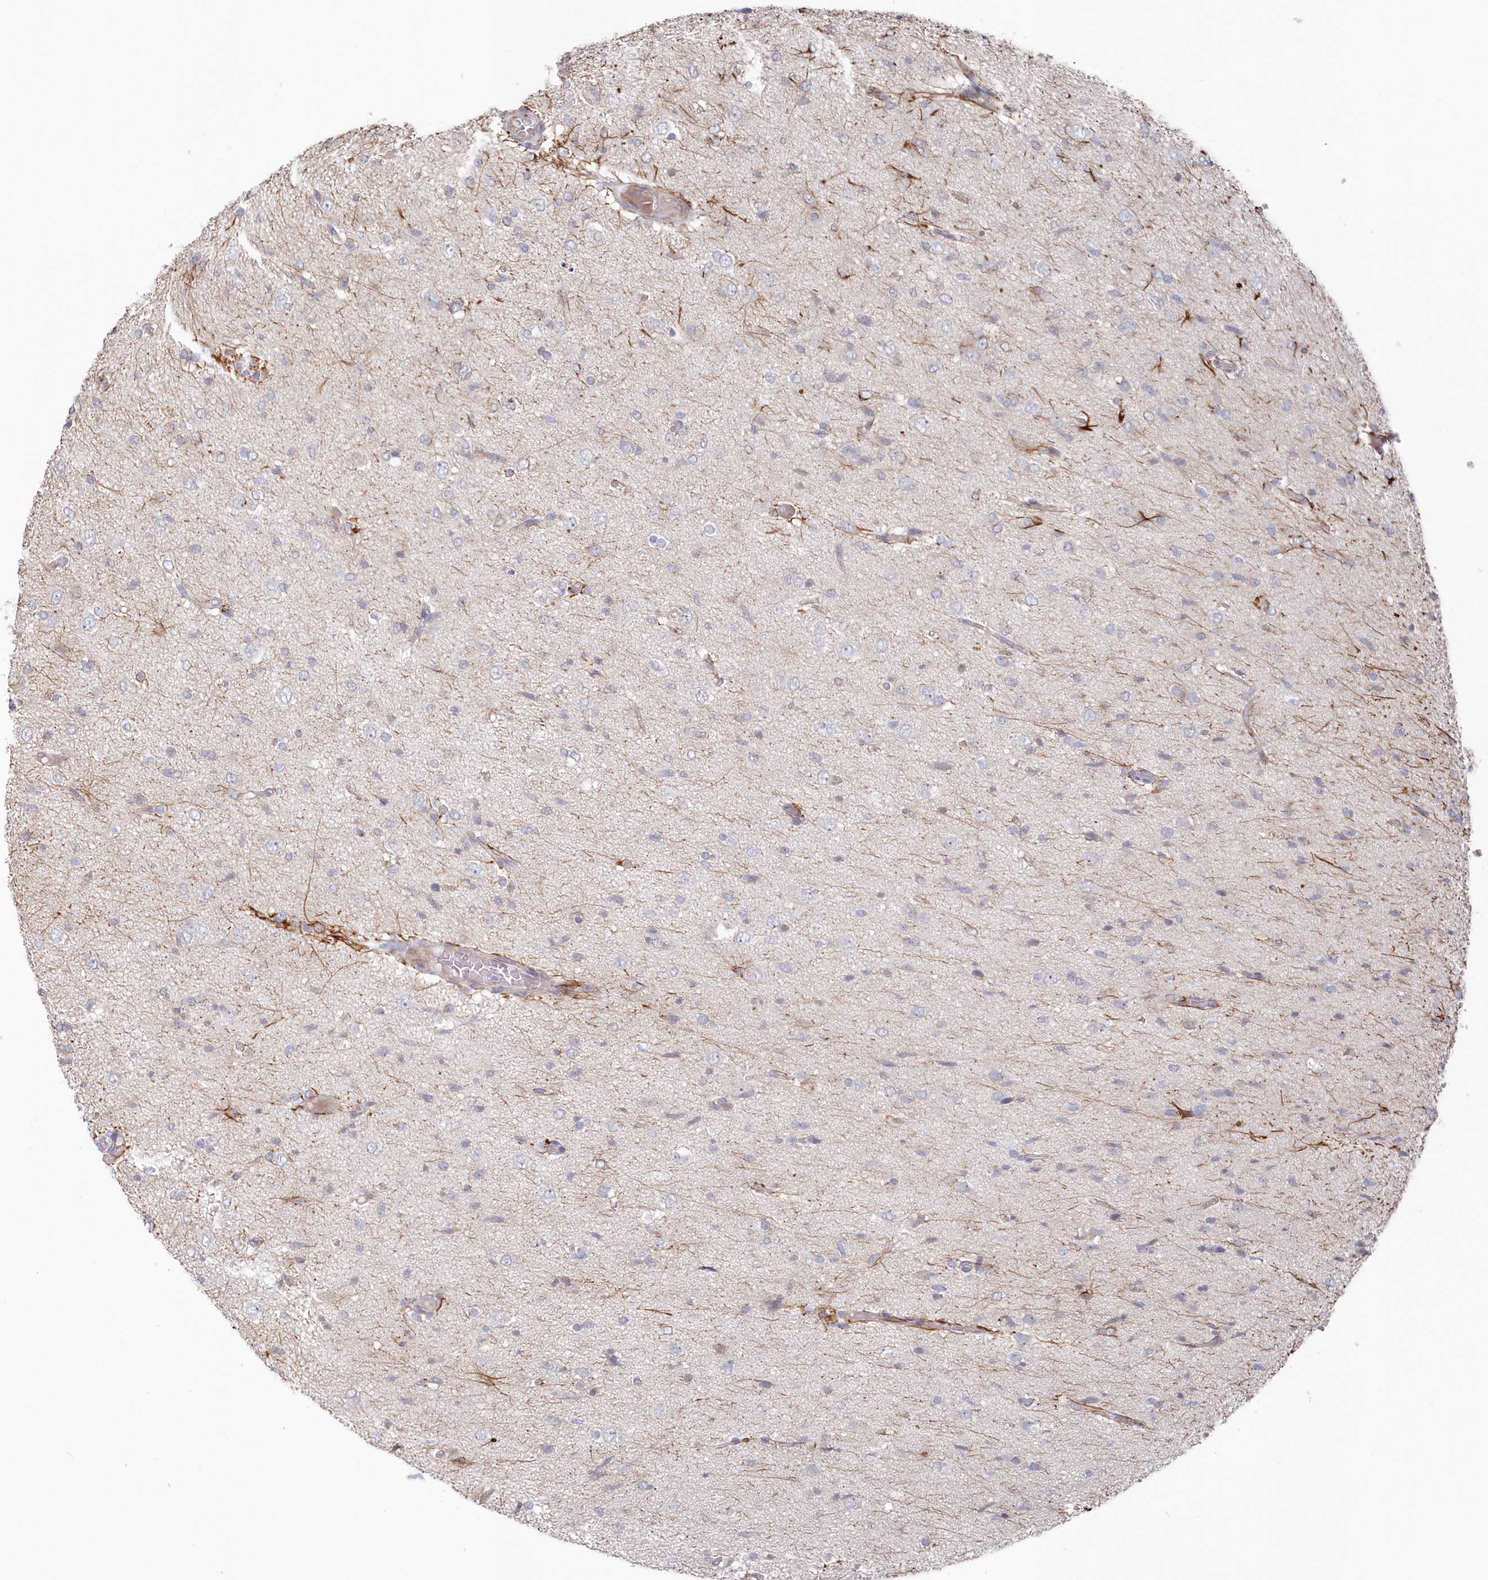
{"staining": {"intensity": "negative", "quantity": "none", "location": "none"}, "tissue": "glioma", "cell_type": "Tumor cells", "image_type": "cancer", "snomed": [{"axis": "morphology", "description": "Glioma, malignant, High grade"}, {"axis": "topography", "description": "Brain"}], "caption": "Tumor cells are negative for brown protein staining in malignant high-grade glioma. (DAB (3,3'-diaminobenzidine) immunohistochemistry visualized using brightfield microscopy, high magnification).", "gene": "KIAA1586", "patient": {"sex": "female", "age": 59}}